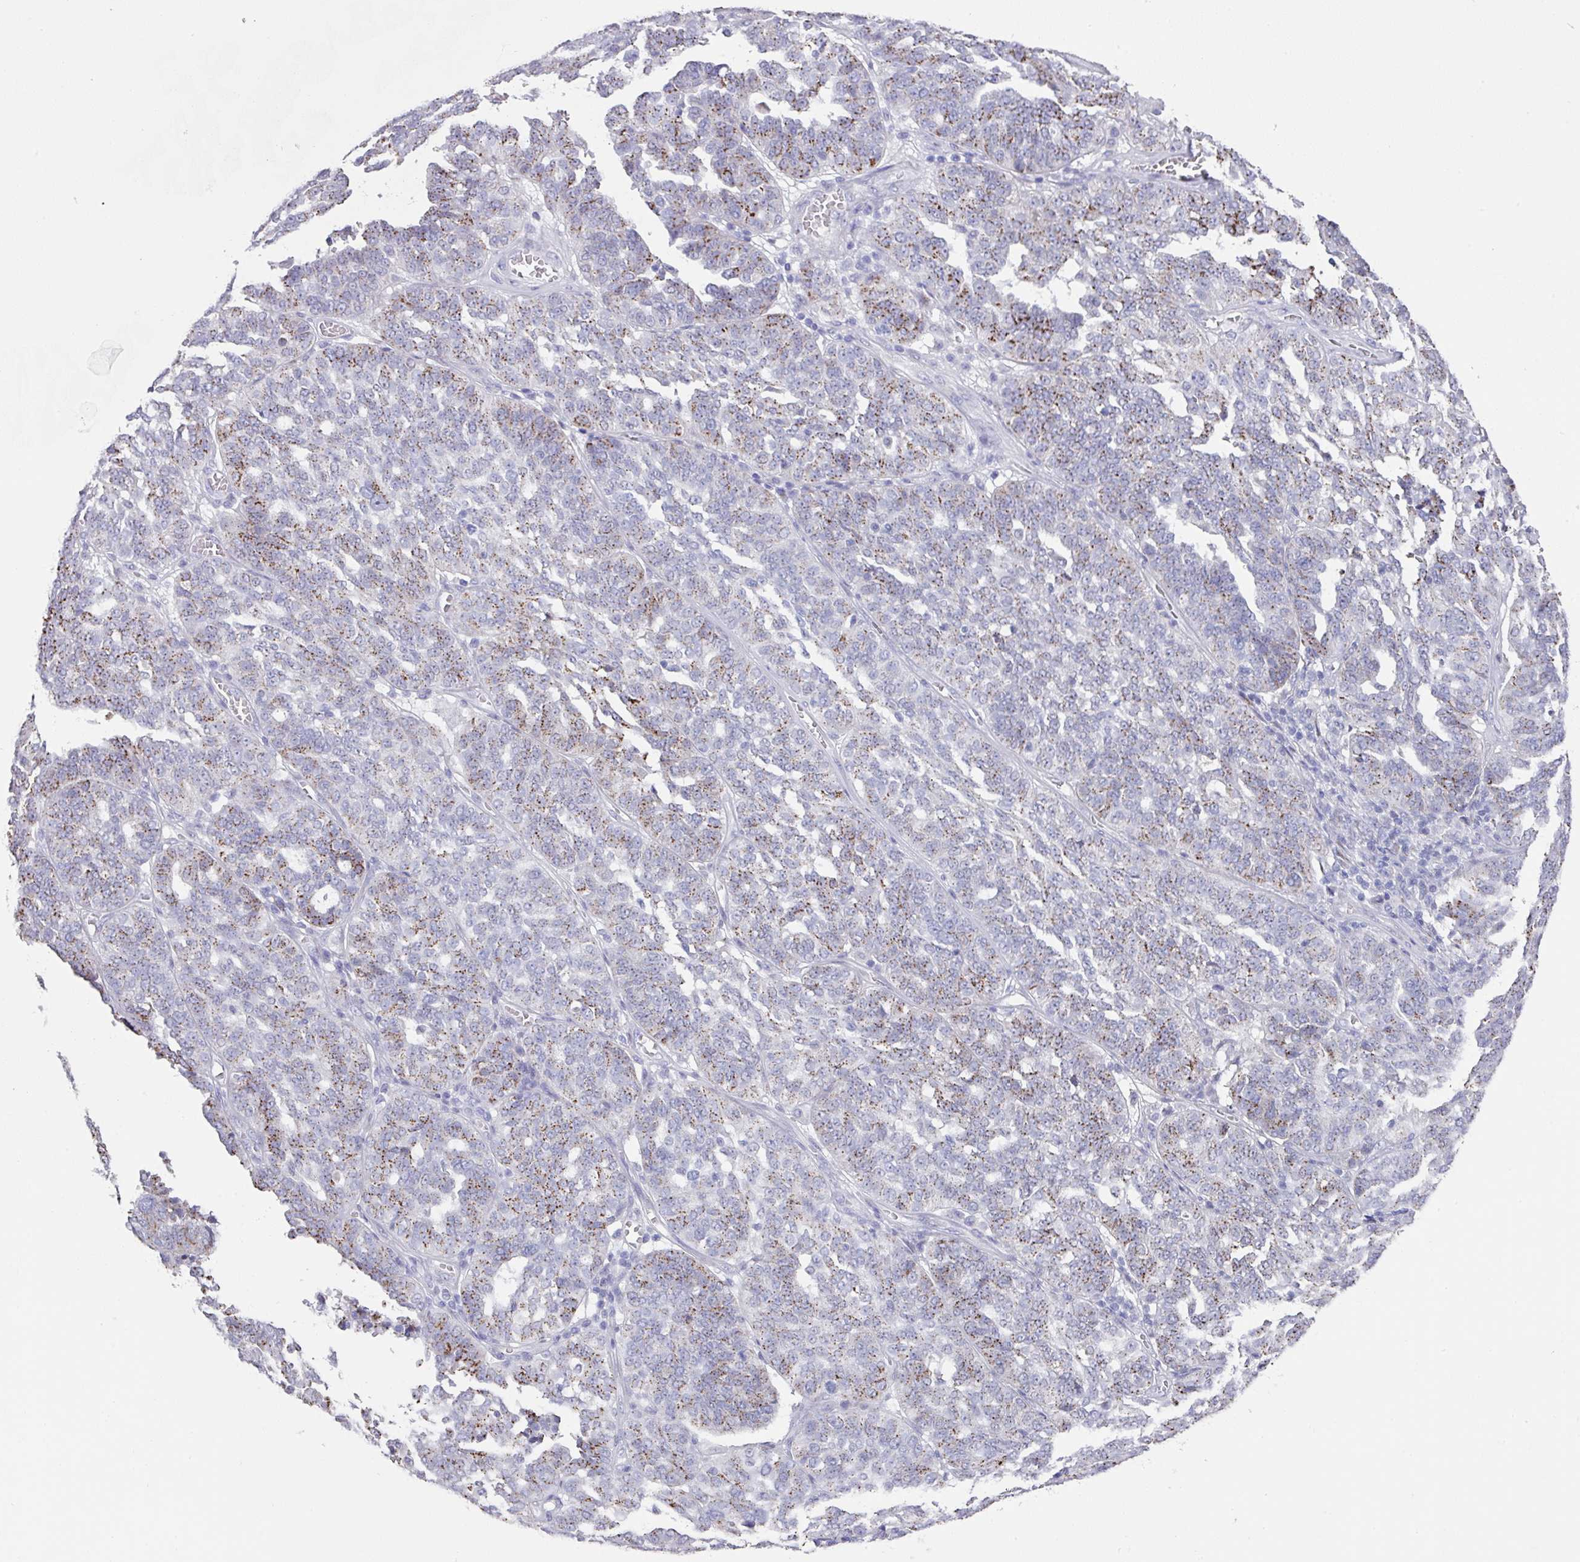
{"staining": {"intensity": "moderate", "quantity": "25%-75%", "location": "cytoplasmic/membranous"}, "tissue": "ovarian cancer", "cell_type": "Tumor cells", "image_type": "cancer", "snomed": [{"axis": "morphology", "description": "Cystadenocarcinoma, serous, NOS"}, {"axis": "topography", "description": "Ovary"}], "caption": "Protein expression analysis of serous cystadenocarcinoma (ovarian) shows moderate cytoplasmic/membranous positivity in approximately 25%-75% of tumor cells.", "gene": "VKORC1L1", "patient": {"sex": "female", "age": 59}}